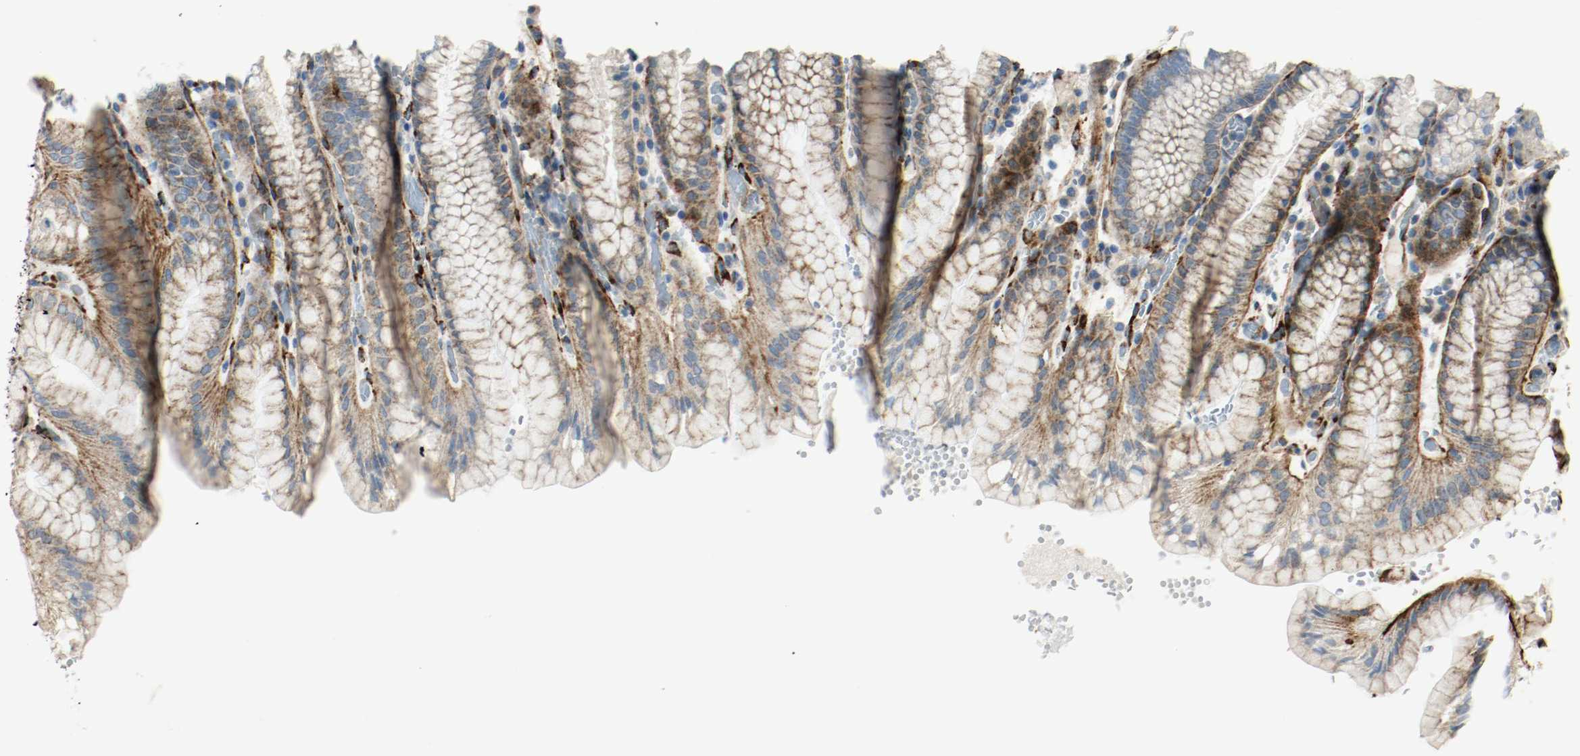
{"staining": {"intensity": "moderate", "quantity": "25%-75%", "location": "cytoplasmic/membranous"}, "tissue": "stomach", "cell_type": "Glandular cells", "image_type": "normal", "snomed": [{"axis": "morphology", "description": "Normal tissue, NOS"}, {"axis": "topography", "description": "Stomach, upper"}, {"axis": "topography", "description": "Stomach"}], "caption": "IHC histopathology image of benign human stomach stained for a protein (brown), which displays medium levels of moderate cytoplasmic/membranous positivity in about 25%-75% of glandular cells.", "gene": "LAMB1", "patient": {"sex": "male", "age": 76}}